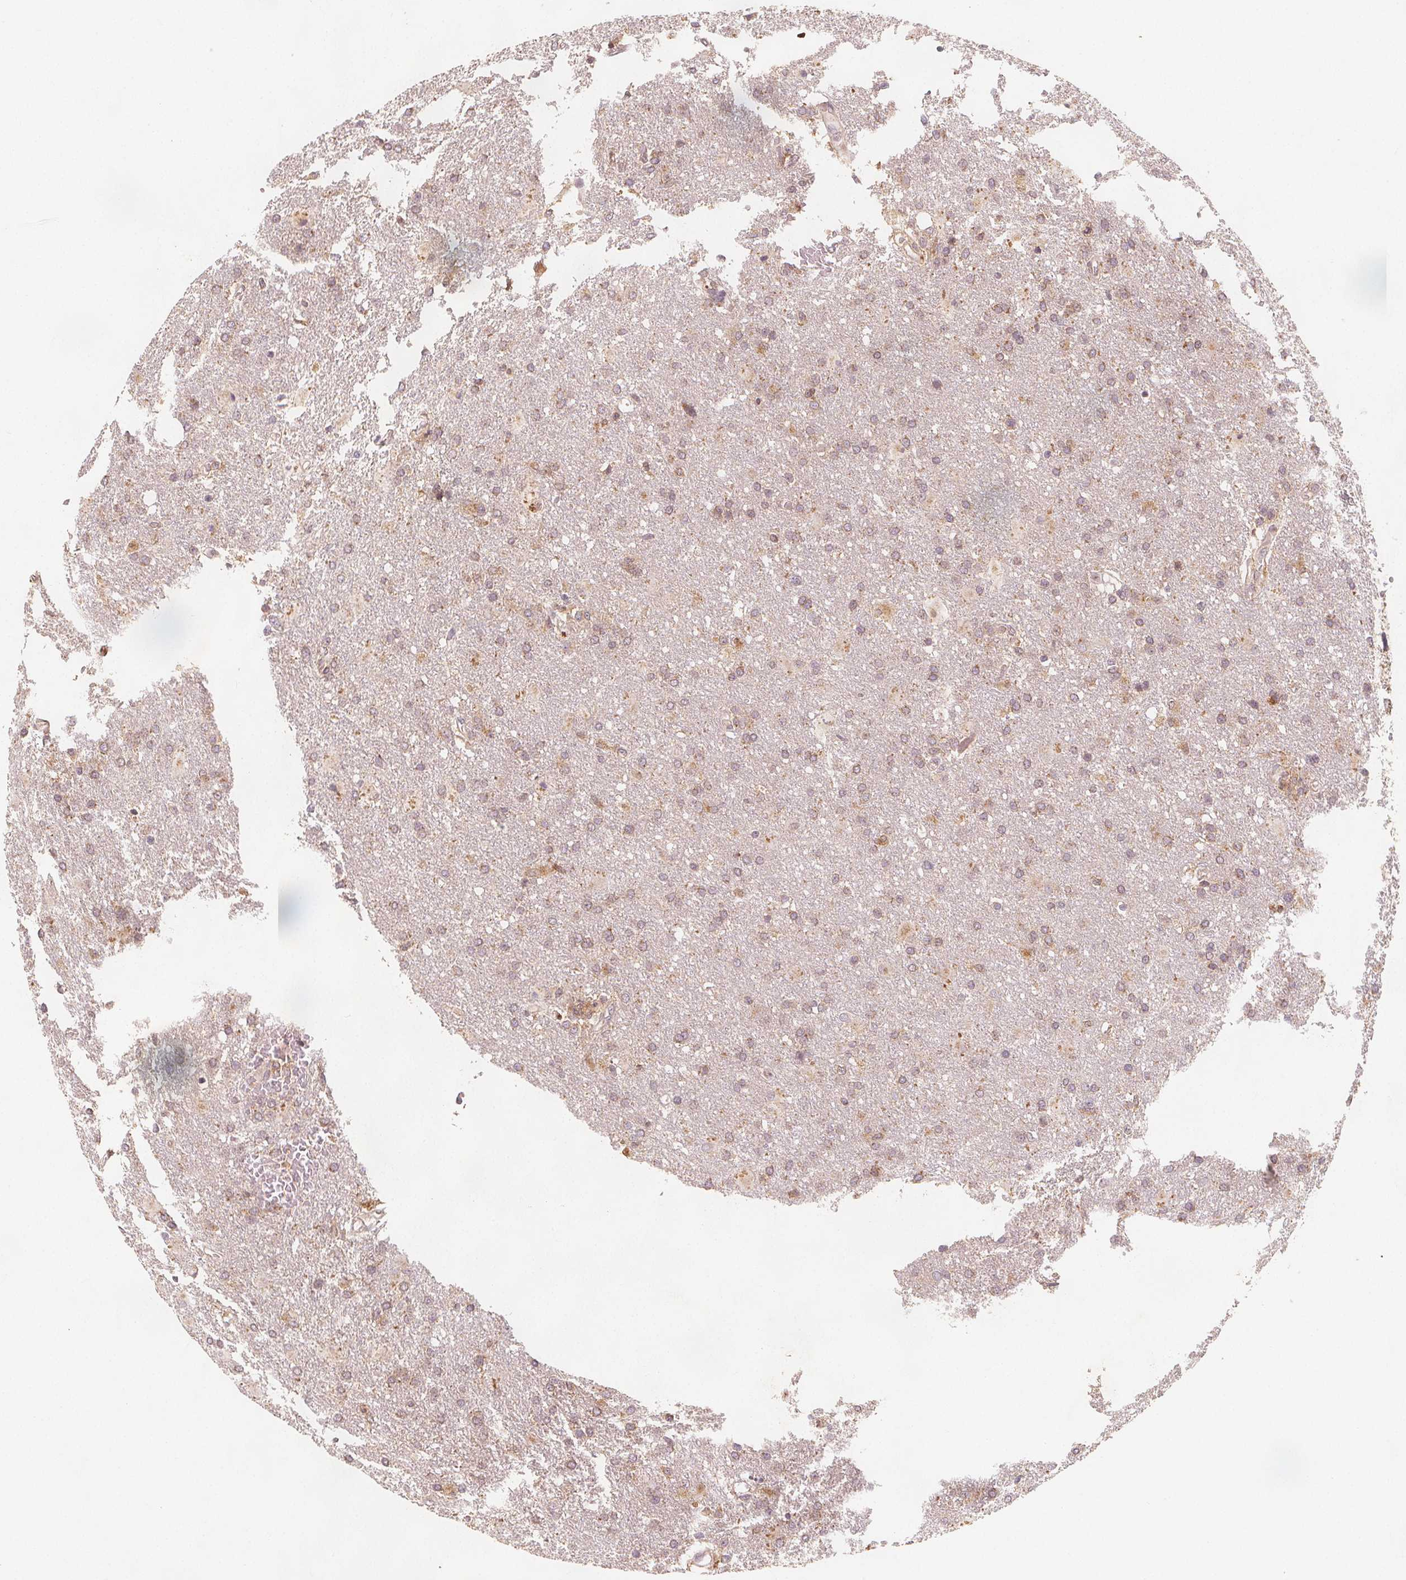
{"staining": {"intensity": "weak", "quantity": "<25%", "location": "cytoplasmic/membranous"}, "tissue": "glioma", "cell_type": "Tumor cells", "image_type": "cancer", "snomed": [{"axis": "morphology", "description": "Glioma, malignant, High grade"}, {"axis": "topography", "description": "Brain"}], "caption": "Immunohistochemistry photomicrograph of human malignant glioma (high-grade) stained for a protein (brown), which exhibits no positivity in tumor cells.", "gene": "NCSTN", "patient": {"sex": "male", "age": 68}}